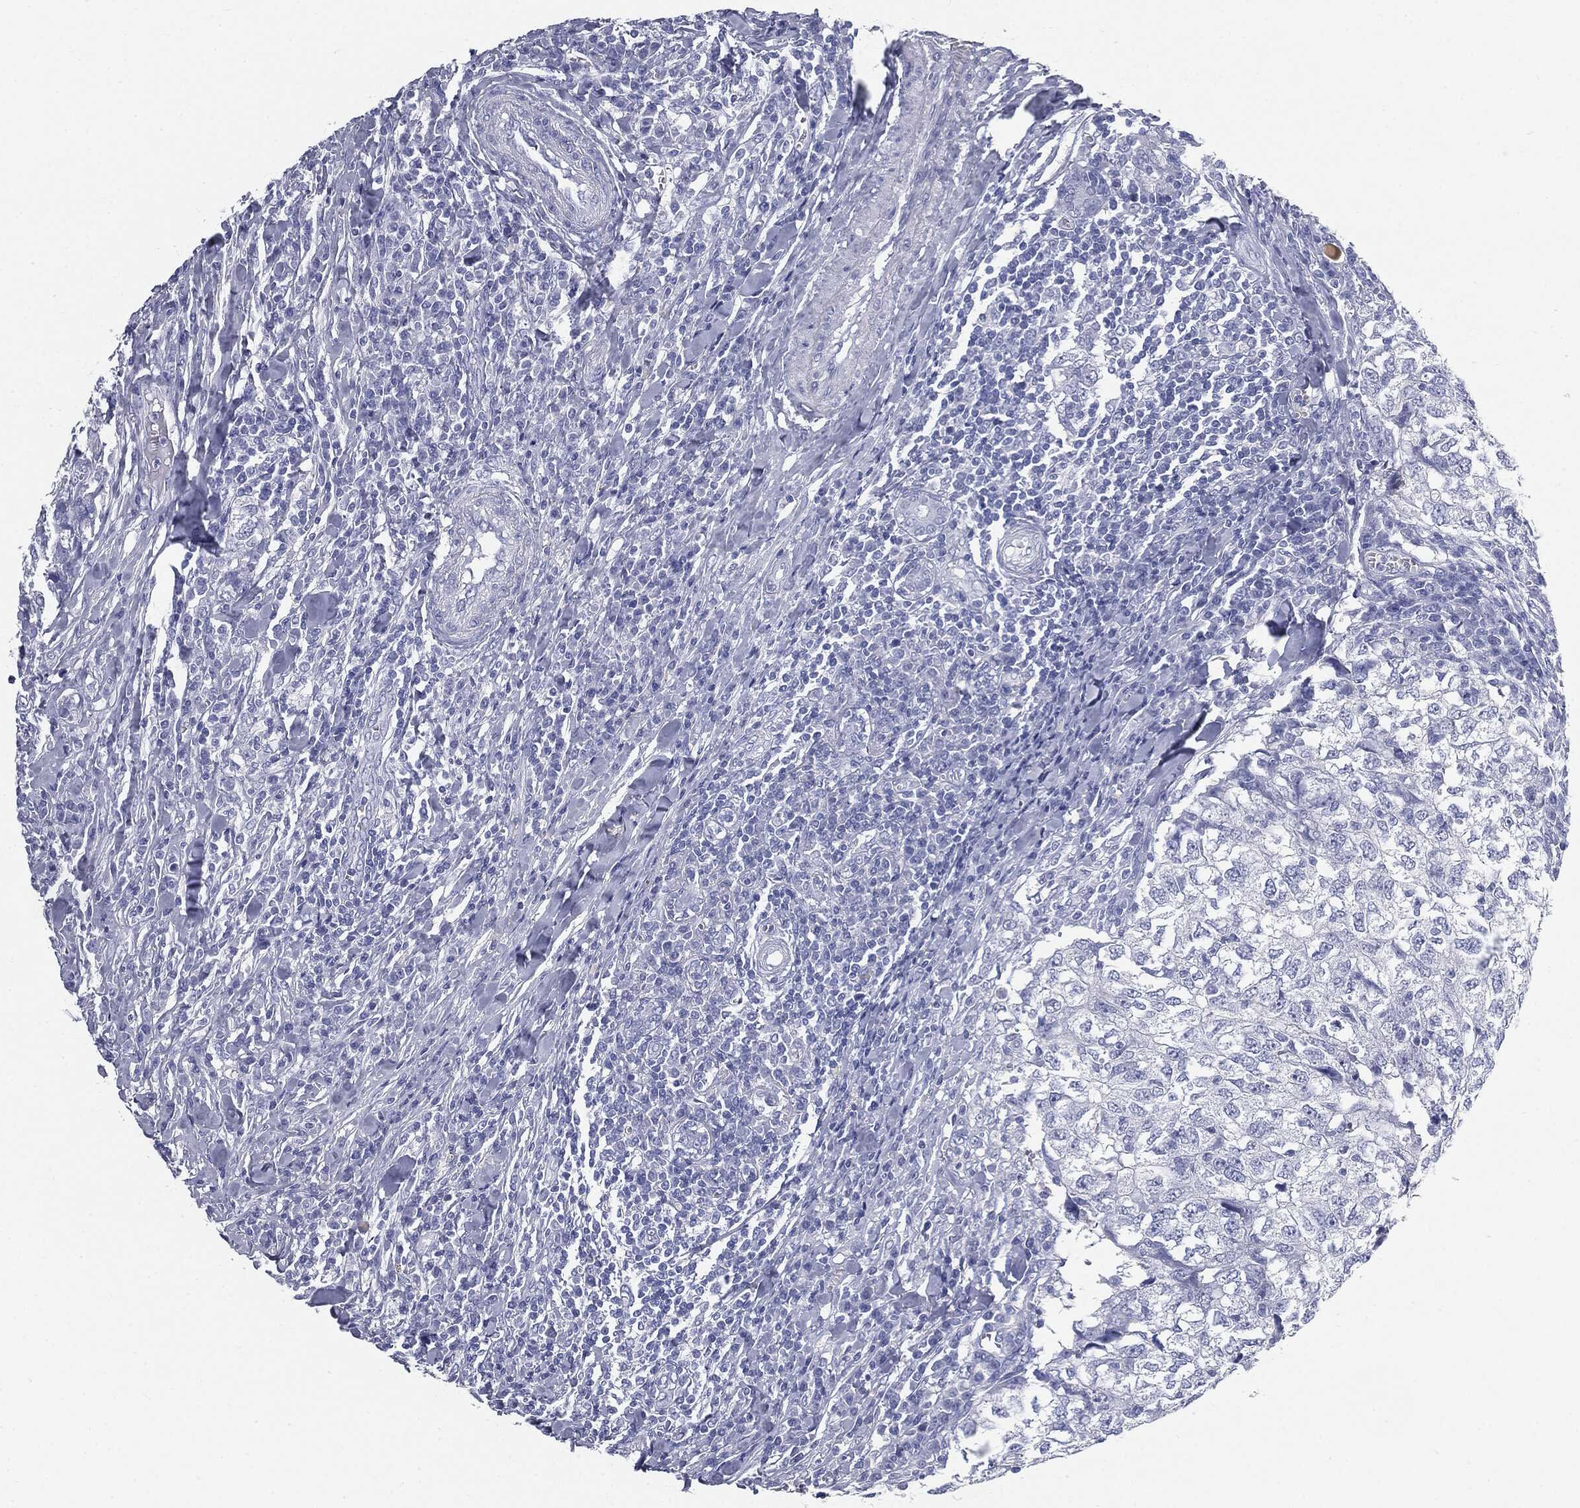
{"staining": {"intensity": "negative", "quantity": "none", "location": "none"}, "tissue": "breast cancer", "cell_type": "Tumor cells", "image_type": "cancer", "snomed": [{"axis": "morphology", "description": "Duct carcinoma"}, {"axis": "topography", "description": "Breast"}], "caption": "There is no significant expression in tumor cells of breast cancer. (DAB immunohistochemistry with hematoxylin counter stain).", "gene": "CUZD1", "patient": {"sex": "female", "age": 30}}